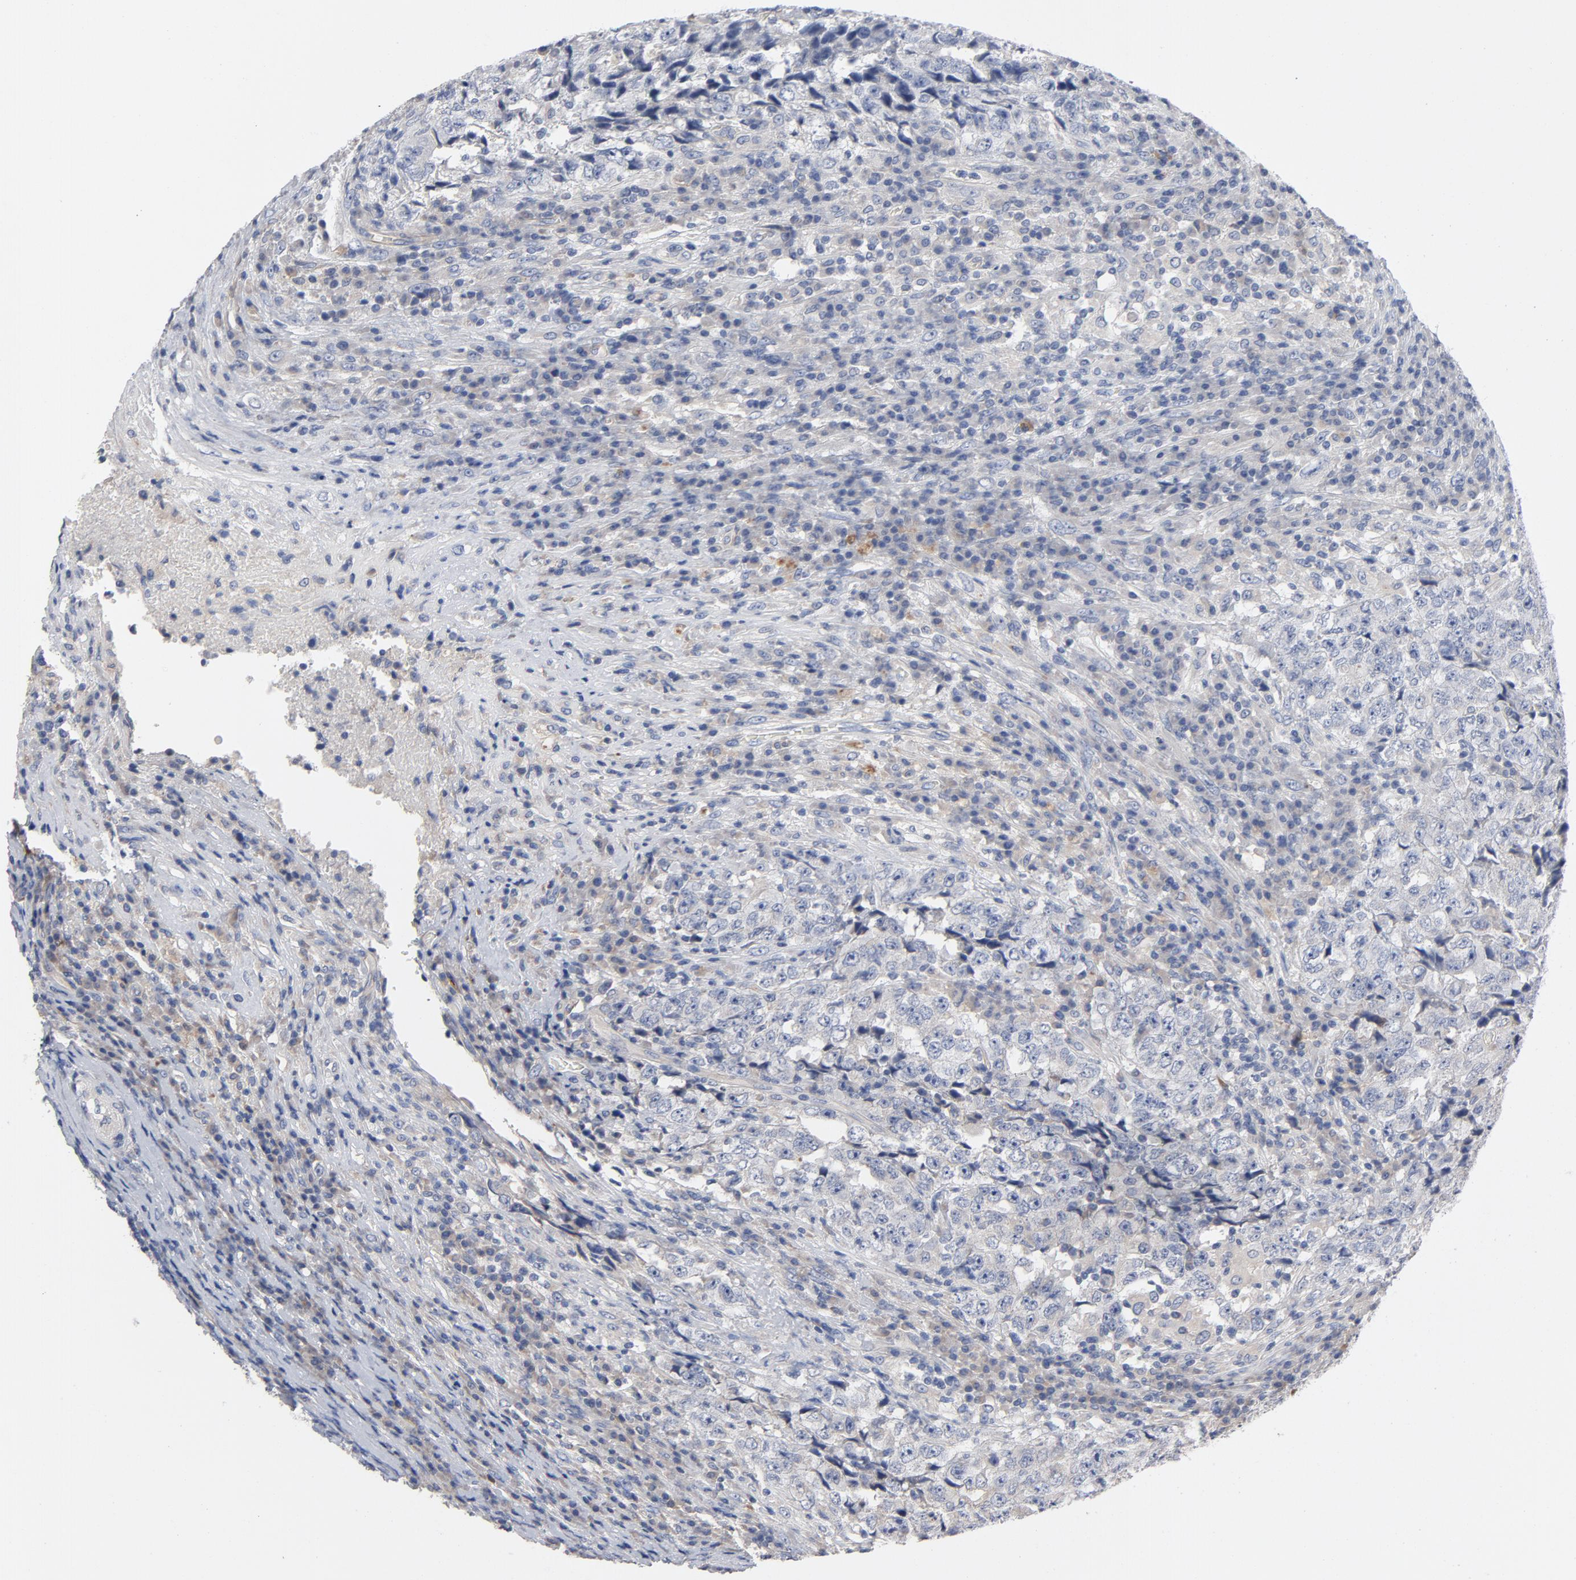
{"staining": {"intensity": "negative", "quantity": "none", "location": "none"}, "tissue": "testis cancer", "cell_type": "Tumor cells", "image_type": "cancer", "snomed": [{"axis": "morphology", "description": "Necrosis, NOS"}, {"axis": "morphology", "description": "Carcinoma, Embryonal, NOS"}, {"axis": "topography", "description": "Testis"}], "caption": "Testis cancer (embryonal carcinoma) was stained to show a protein in brown. There is no significant positivity in tumor cells.", "gene": "CCDC134", "patient": {"sex": "male", "age": 19}}